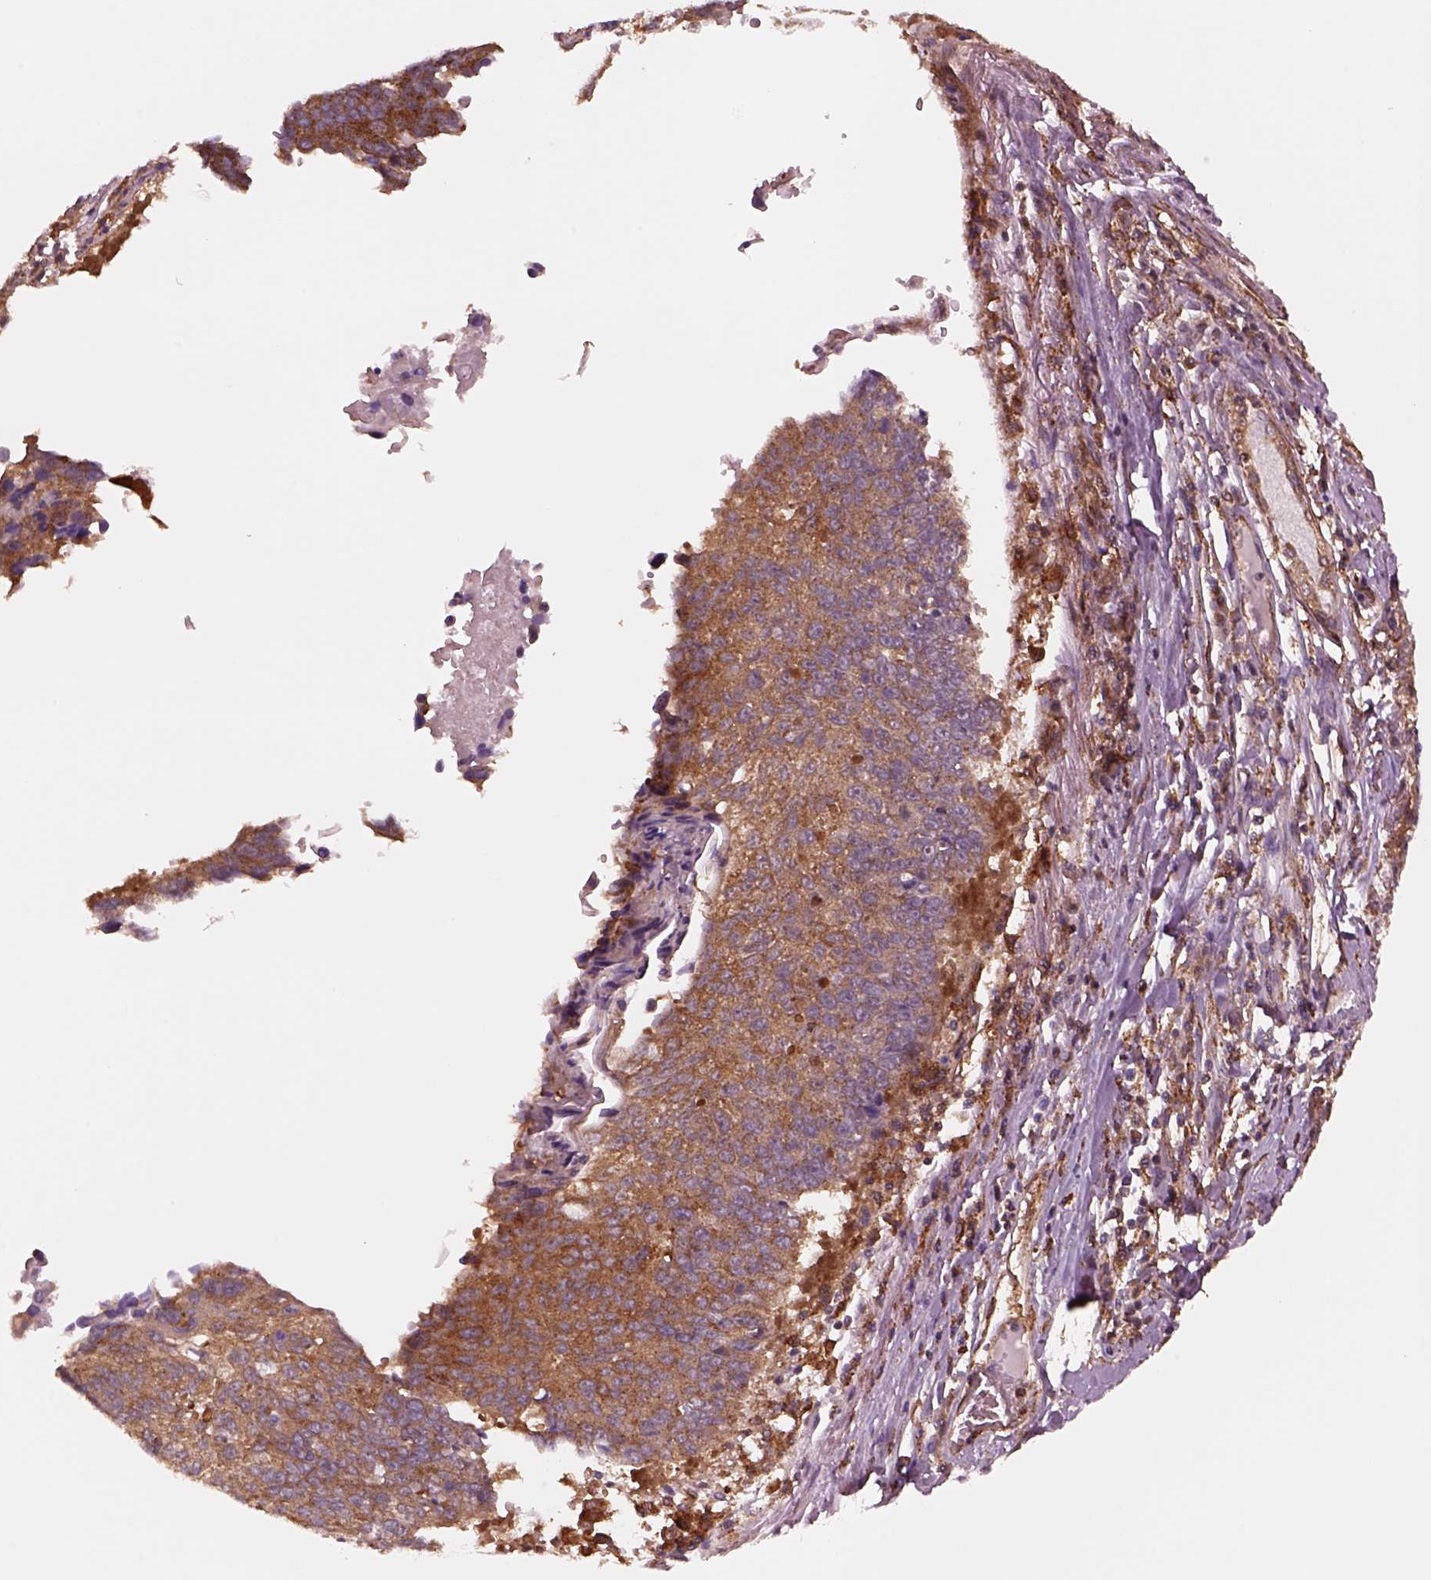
{"staining": {"intensity": "moderate", "quantity": ">75%", "location": "cytoplasmic/membranous"}, "tissue": "lung cancer", "cell_type": "Tumor cells", "image_type": "cancer", "snomed": [{"axis": "morphology", "description": "Squamous cell carcinoma, NOS"}, {"axis": "topography", "description": "Lung"}], "caption": "Immunohistochemistry (IHC) photomicrograph of neoplastic tissue: human lung squamous cell carcinoma stained using immunohistochemistry (IHC) reveals medium levels of moderate protein expression localized specifically in the cytoplasmic/membranous of tumor cells, appearing as a cytoplasmic/membranous brown color.", "gene": "WASHC2A", "patient": {"sex": "male", "age": 73}}